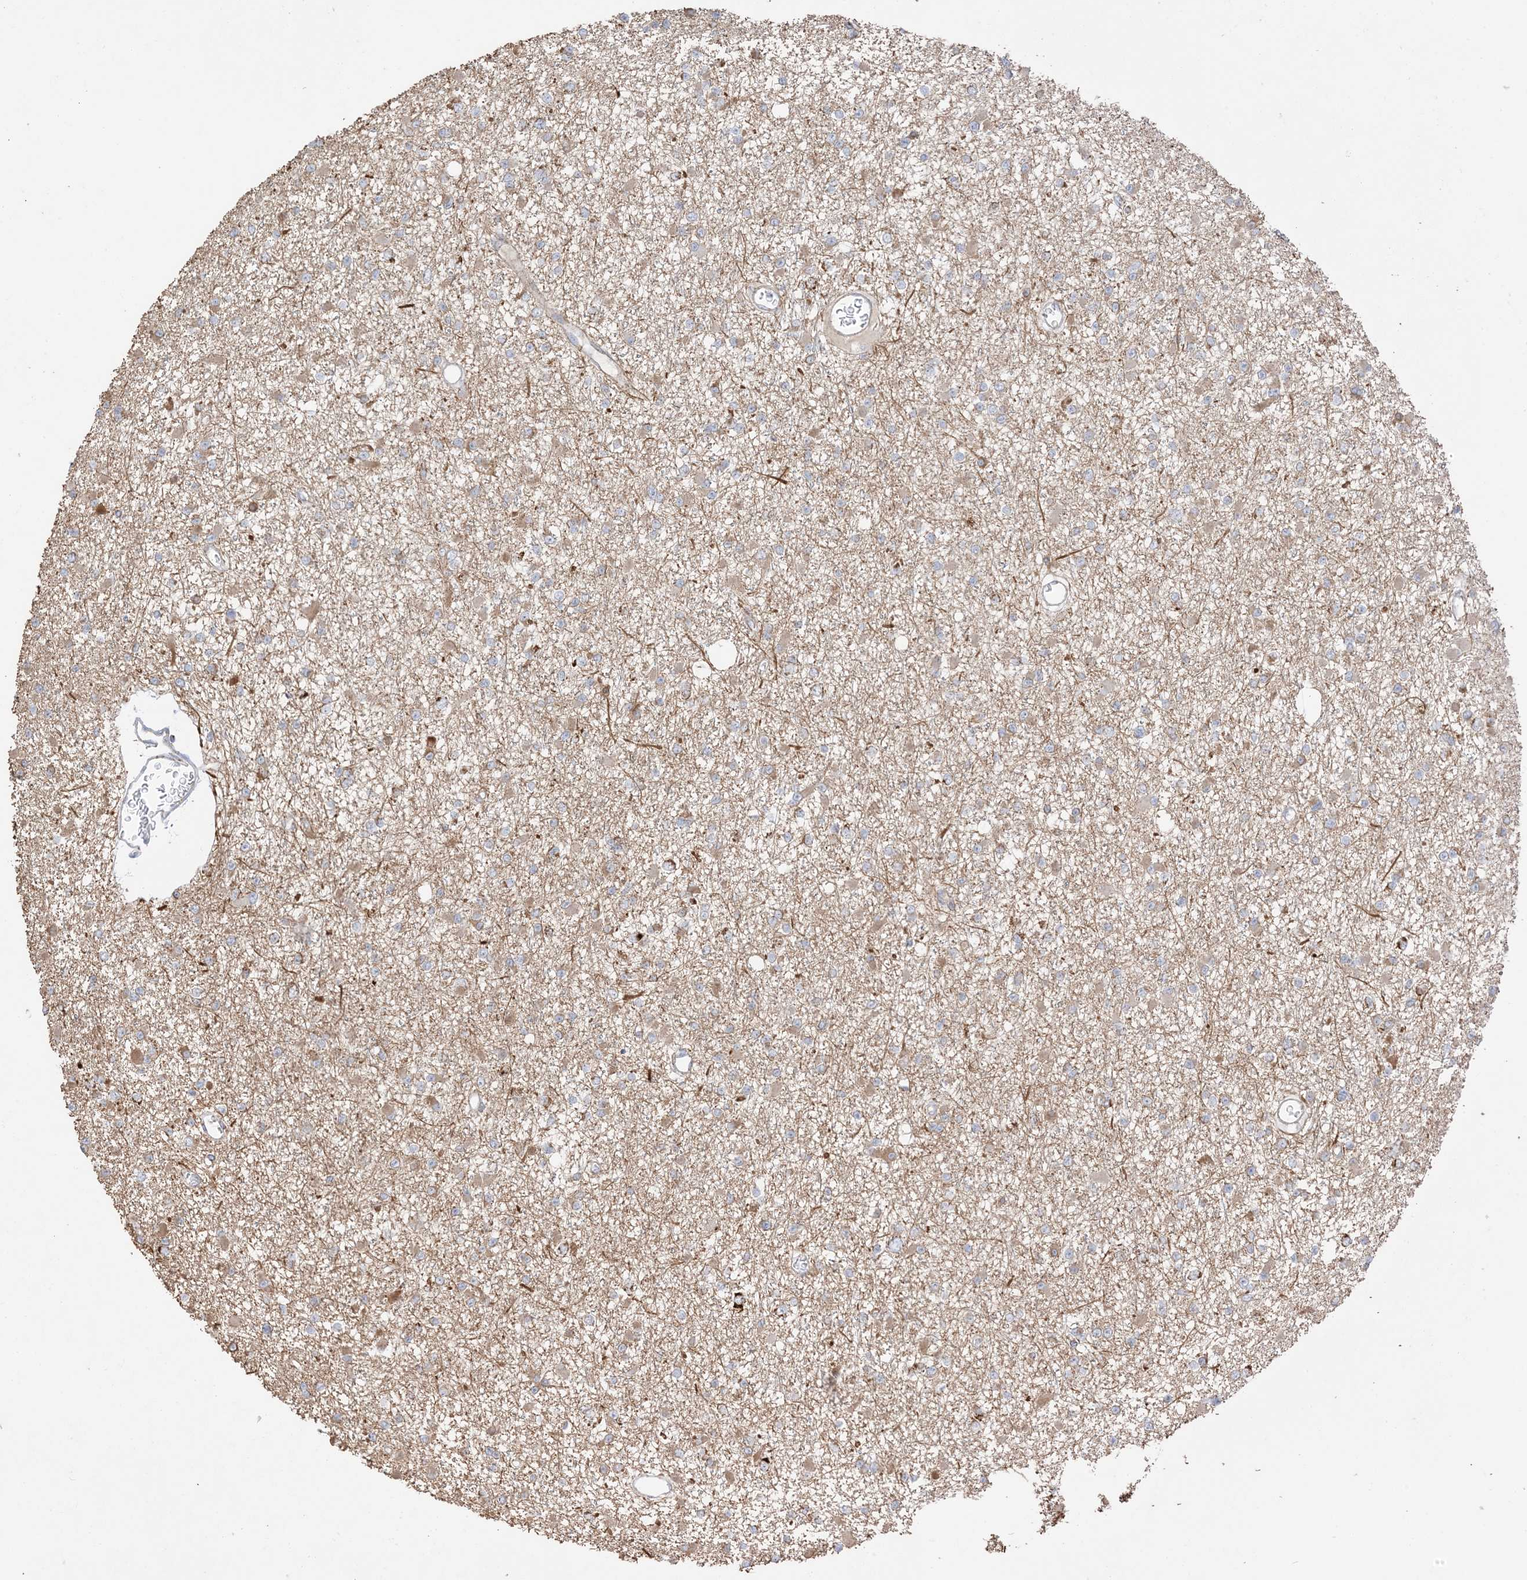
{"staining": {"intensity": "weak", "quantity": "25%-75%", "location": "cytoplasmic/membranous"}, "tissue": "glioma", "cell_type": "Tumor cells", "image_type": "cancer", "snomed": [{"axis": "morphology", "description": "Glioma, malignant, Low grade"}, {"axis": "topography", "description": "Brain"}], "caption": "A photomicrograph showing weak cytoplasmic/membranous expression in approximately 25%-75% of tumor cells in glioma, as visualized by brown immunohistochemical staining.", "gene": "SLC25A12", "patient": {"sex": "female", "age": 22}}